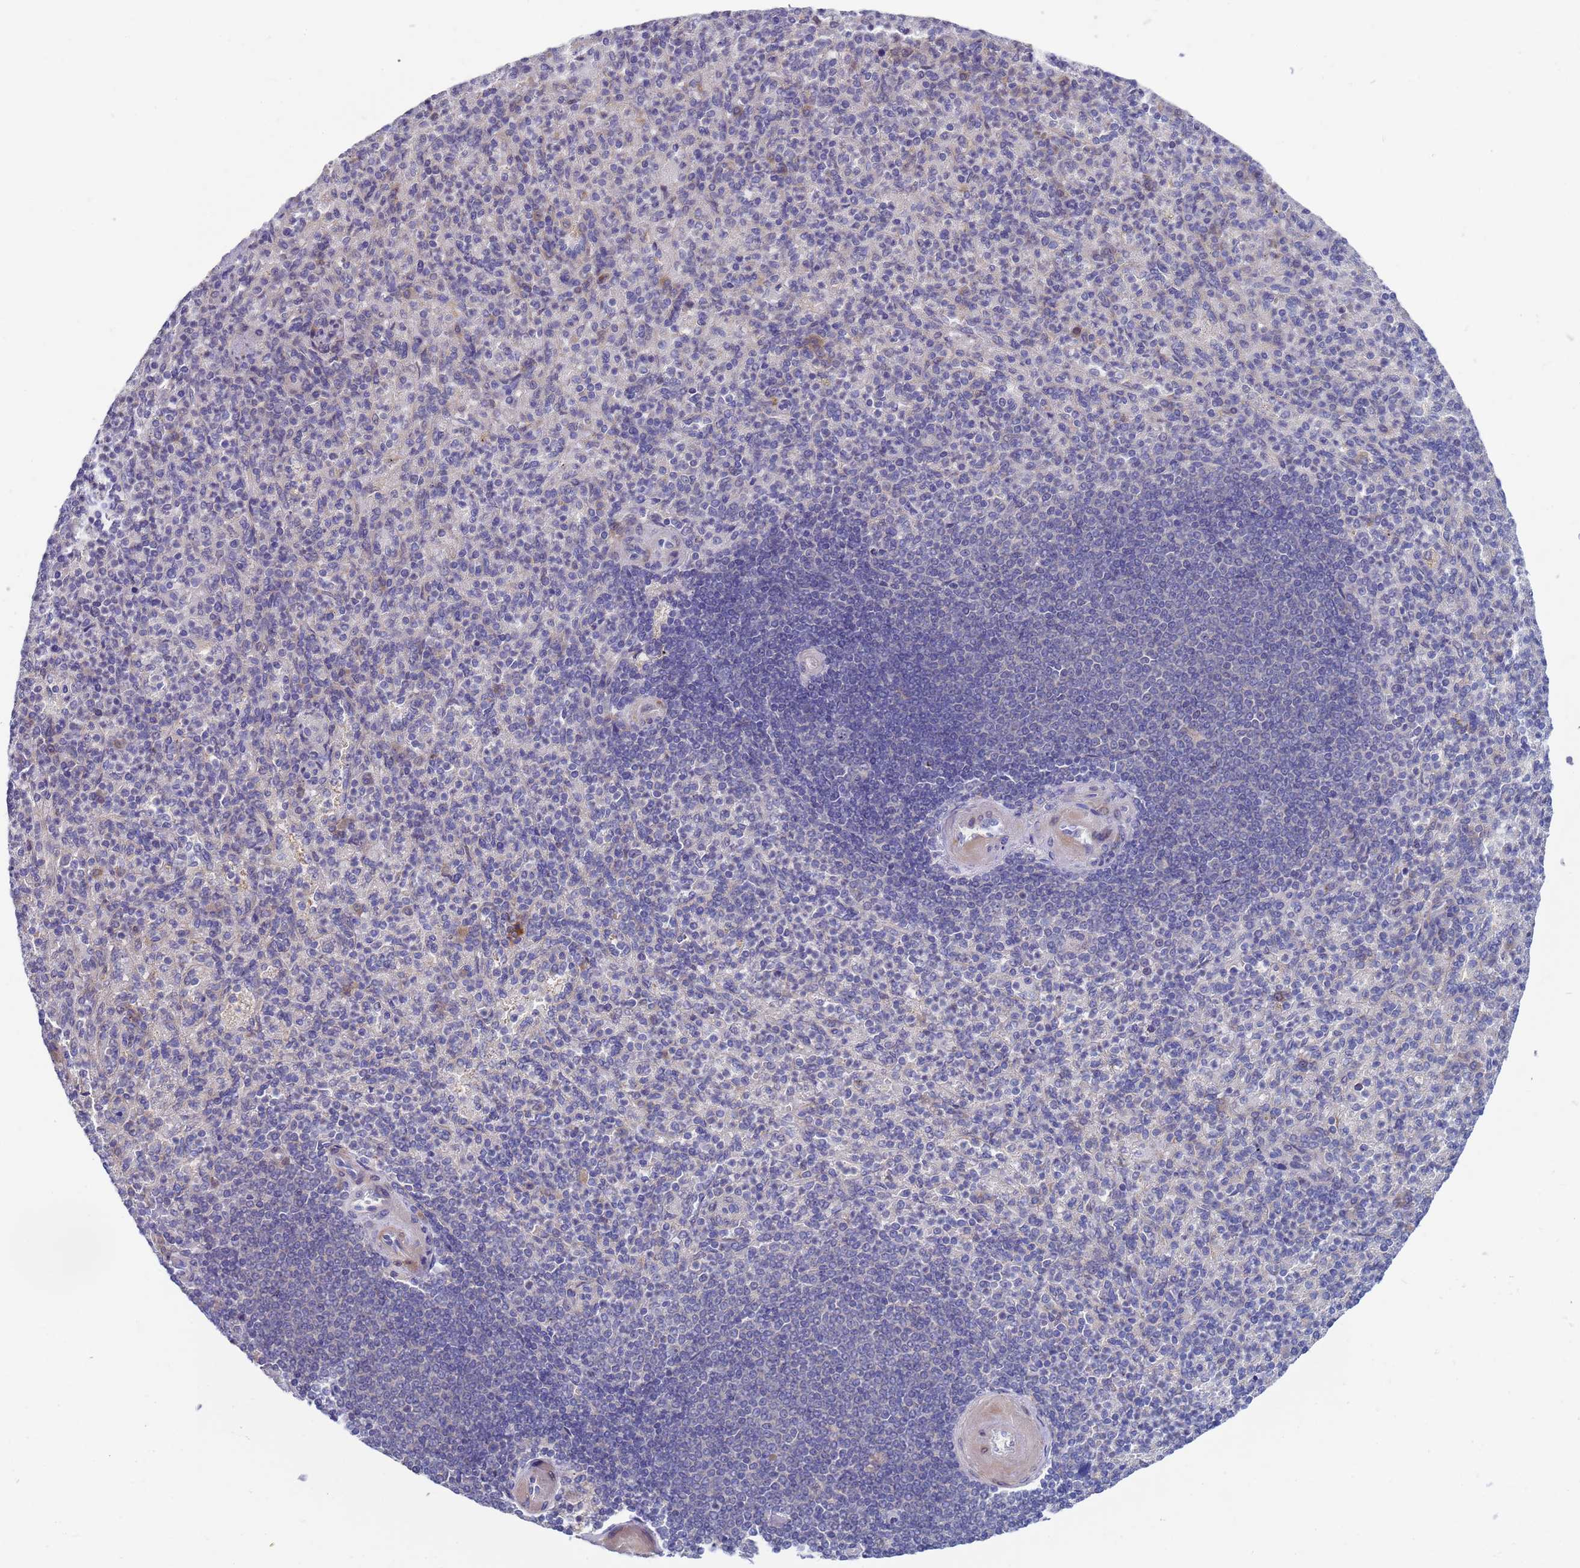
{"staining": {"intensity": "negative", "quantity": "none", "location": "none"}, "tissue": "spleen", "cell_type": "Cells in red pulp", "image_type": "normal", "snomed": [{"axis": "morphology", "description": "Normal tissue, NOS"}, {"axis": "topography", "description": "Spleen"}], "caption": "Immunohistochemistry histopathology image of benign human spleen stained for a protein (brown), which demonstrates no expression in cells in red pulp. (DAB (3,3'-diaminobenzidine) immunohistochemistry with hematoxylin counter stain).", "gene": "ENOSF1", "patient": {"sex": "female", "age": 74}}